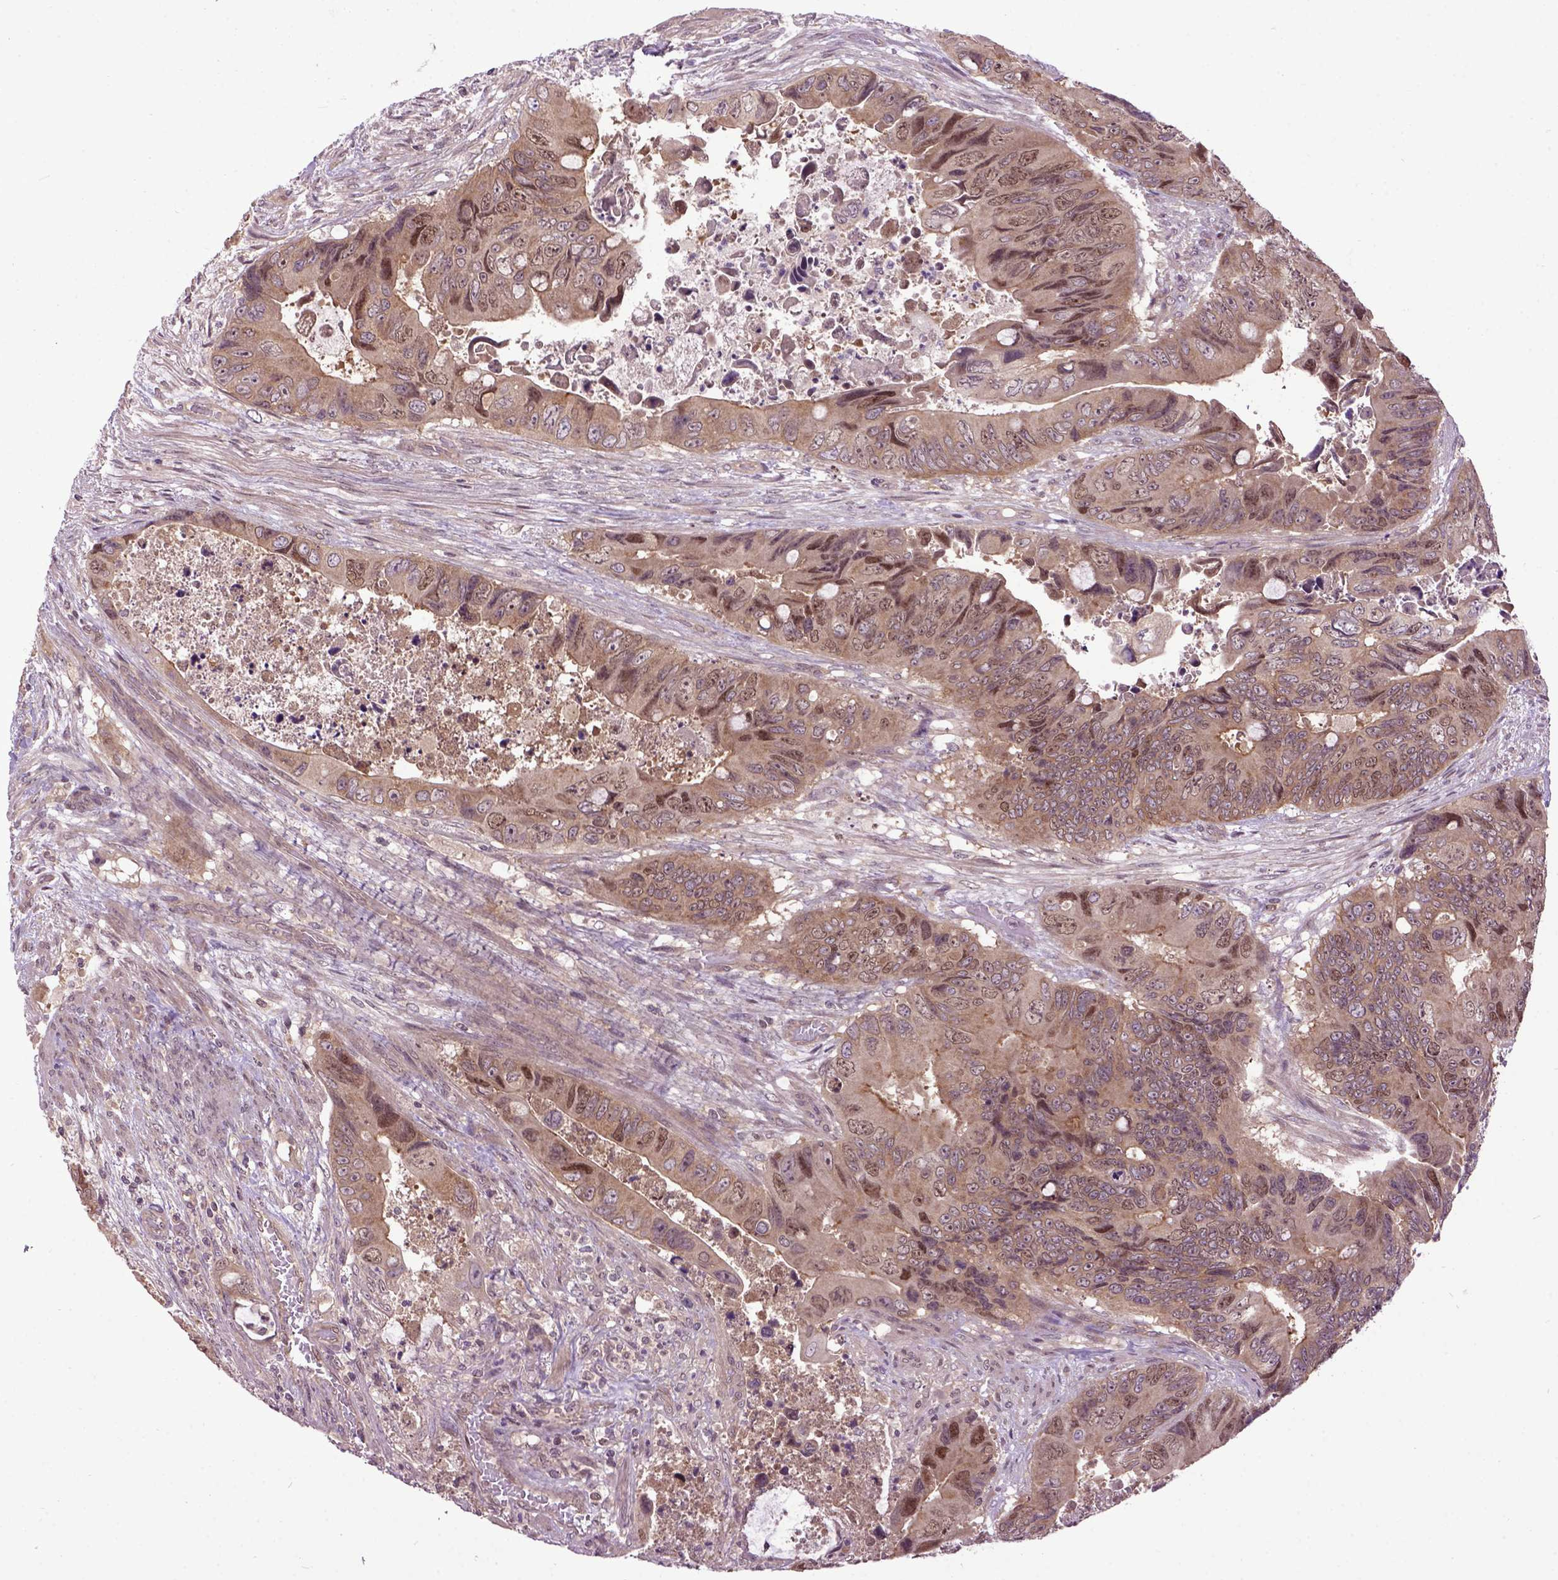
{"staining": {"intensity": "negative", "quantity": "none", "location": "none"}, "tissue": "colorectal cancer", "cell_type": "Tumor cells", "image_type": "cancer", "snomed": [{"axis": "morphology", "description": "Adenocarcinoma, NOS"}, {"axis": "topography", "description": "Rectum"}], "caption": "Histopathology image shows no significant protein expression in tumor cells of colorectal cancer (adenocarcinoma). Nuclei are stained in blue.", "gene": "WDR48", "patient": {"sex": "male", "age": 63}}